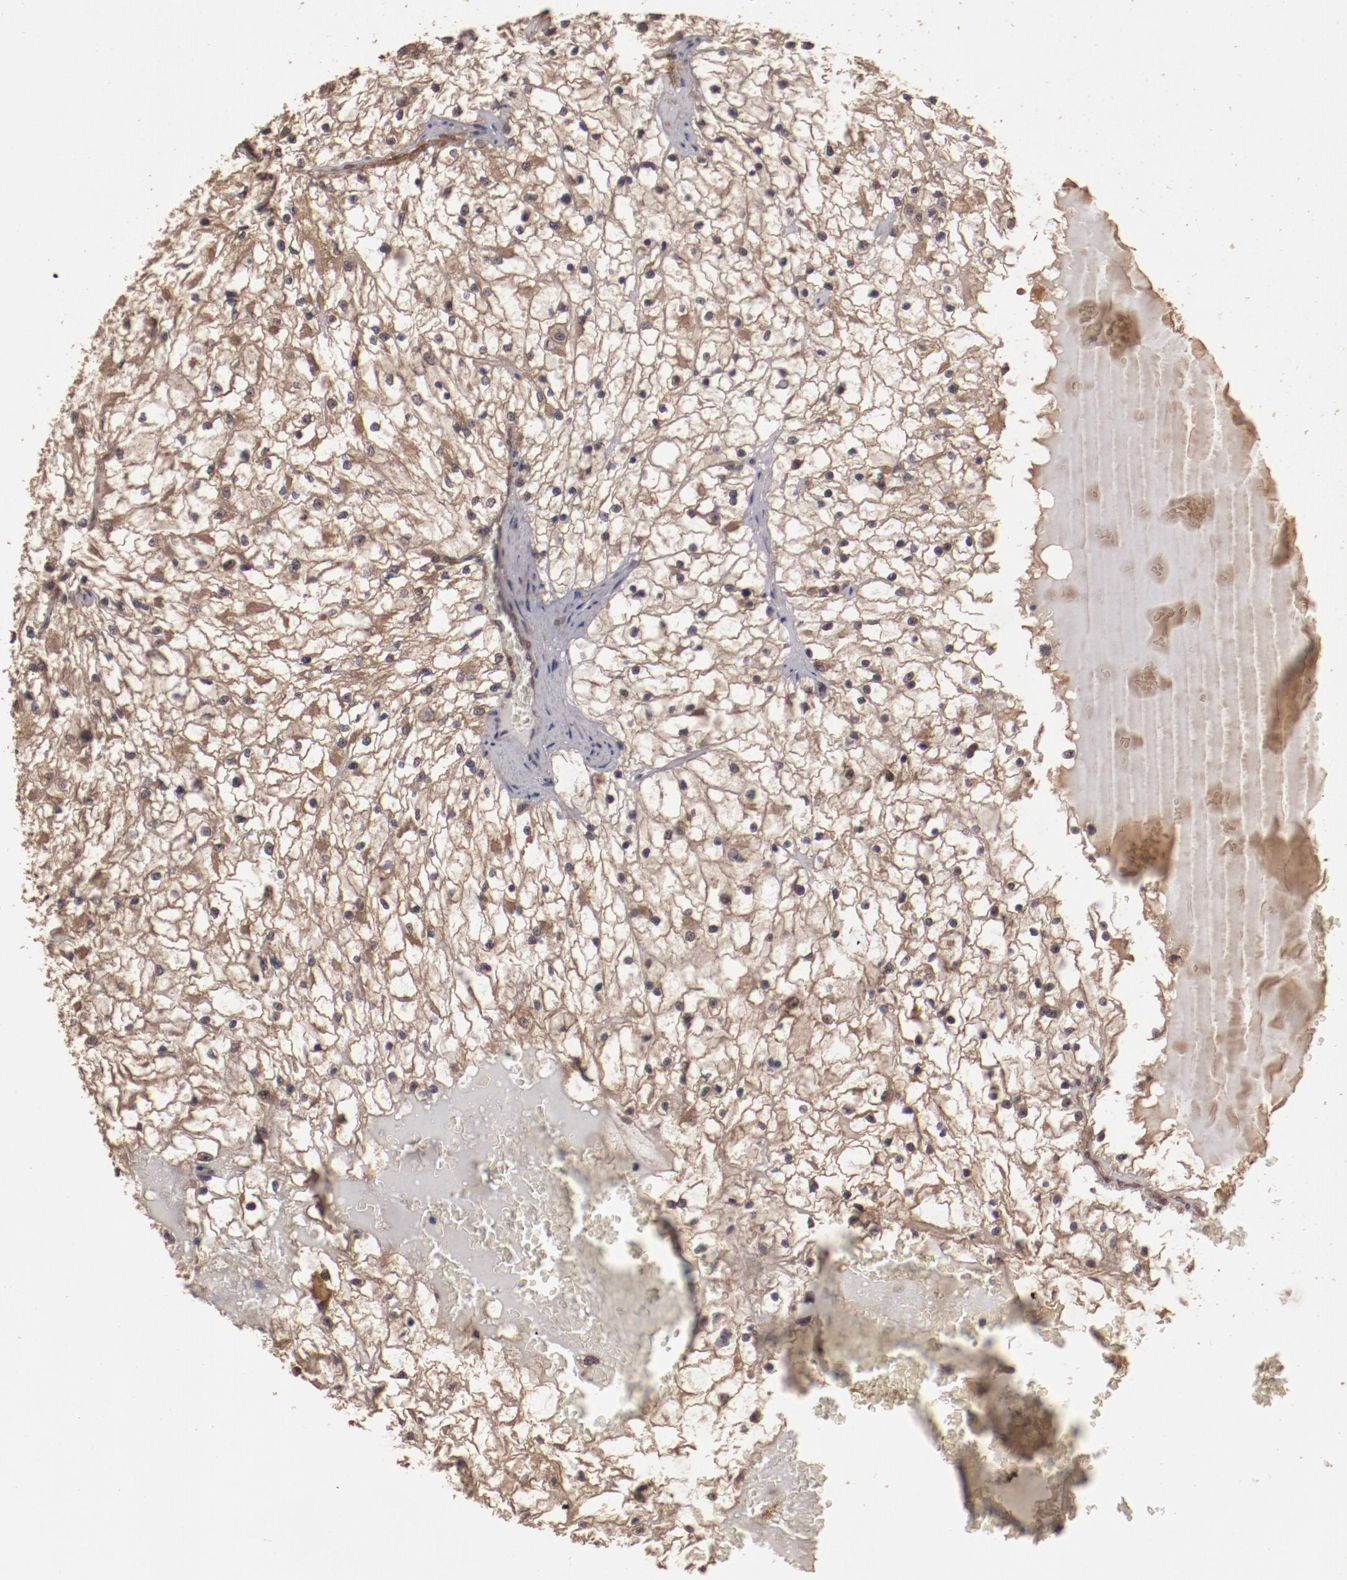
{"staining": {"intensity": "moderate", "quantity": ">75%", "location": "cytoplasmic/membranous"}, "tissue": "renal cancer", "cell_type": "Tumor cells", "image_type": "cancer", "snomed": [{"axis": "morphology", "description": "Adenocarcinoma, NOS"}, {"axis": "topography", "description": "Kidney"}], "caption": "Renal cancer (adenocarcinoma) stained for a protein (brown) exhibits moderate cytoplasmic/membranous positive staining in approximately >75% of tumor cells.", "gene": "TXNDC16", "patient": {"sex": "male", "age": 61}}